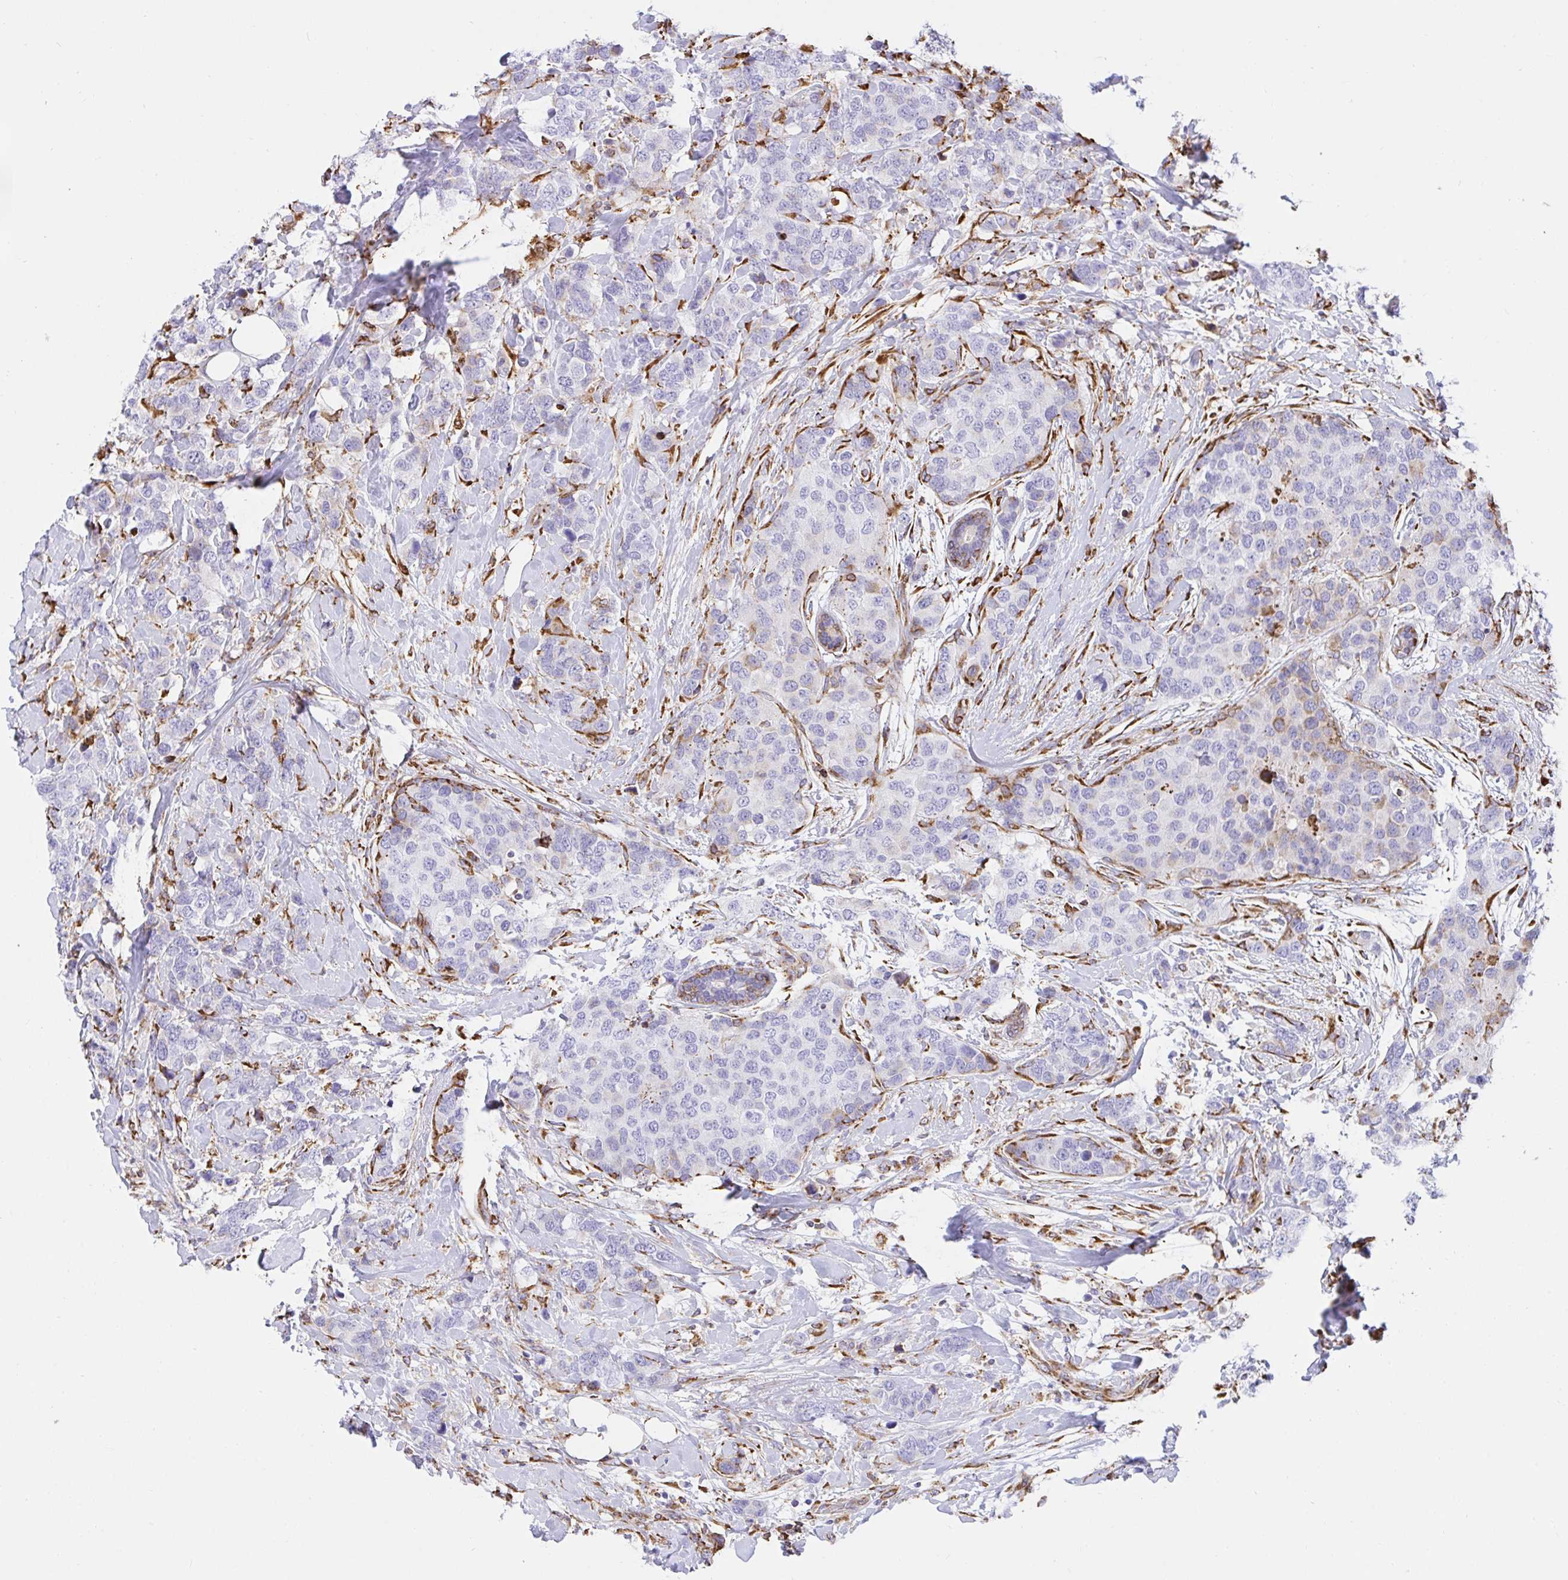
{"staining": {"intensity": "negative", "quantity": "none", "location": "none"}, "tissue": "breast cancer", "cell_type": "Tumor cells", "image_type": "cancer", "snomed": [{"axis": "morphology", "description": "Lobular carcinoma"}, {"axis": "topography", "description": "Breast"}], "caption": "Immunohistochemistry of human breast cancer (lobular carcinoma) reveals no positivity in tumor cells.", "gene": "CLGN", "patient": {"sex": "female", "age": 59}}